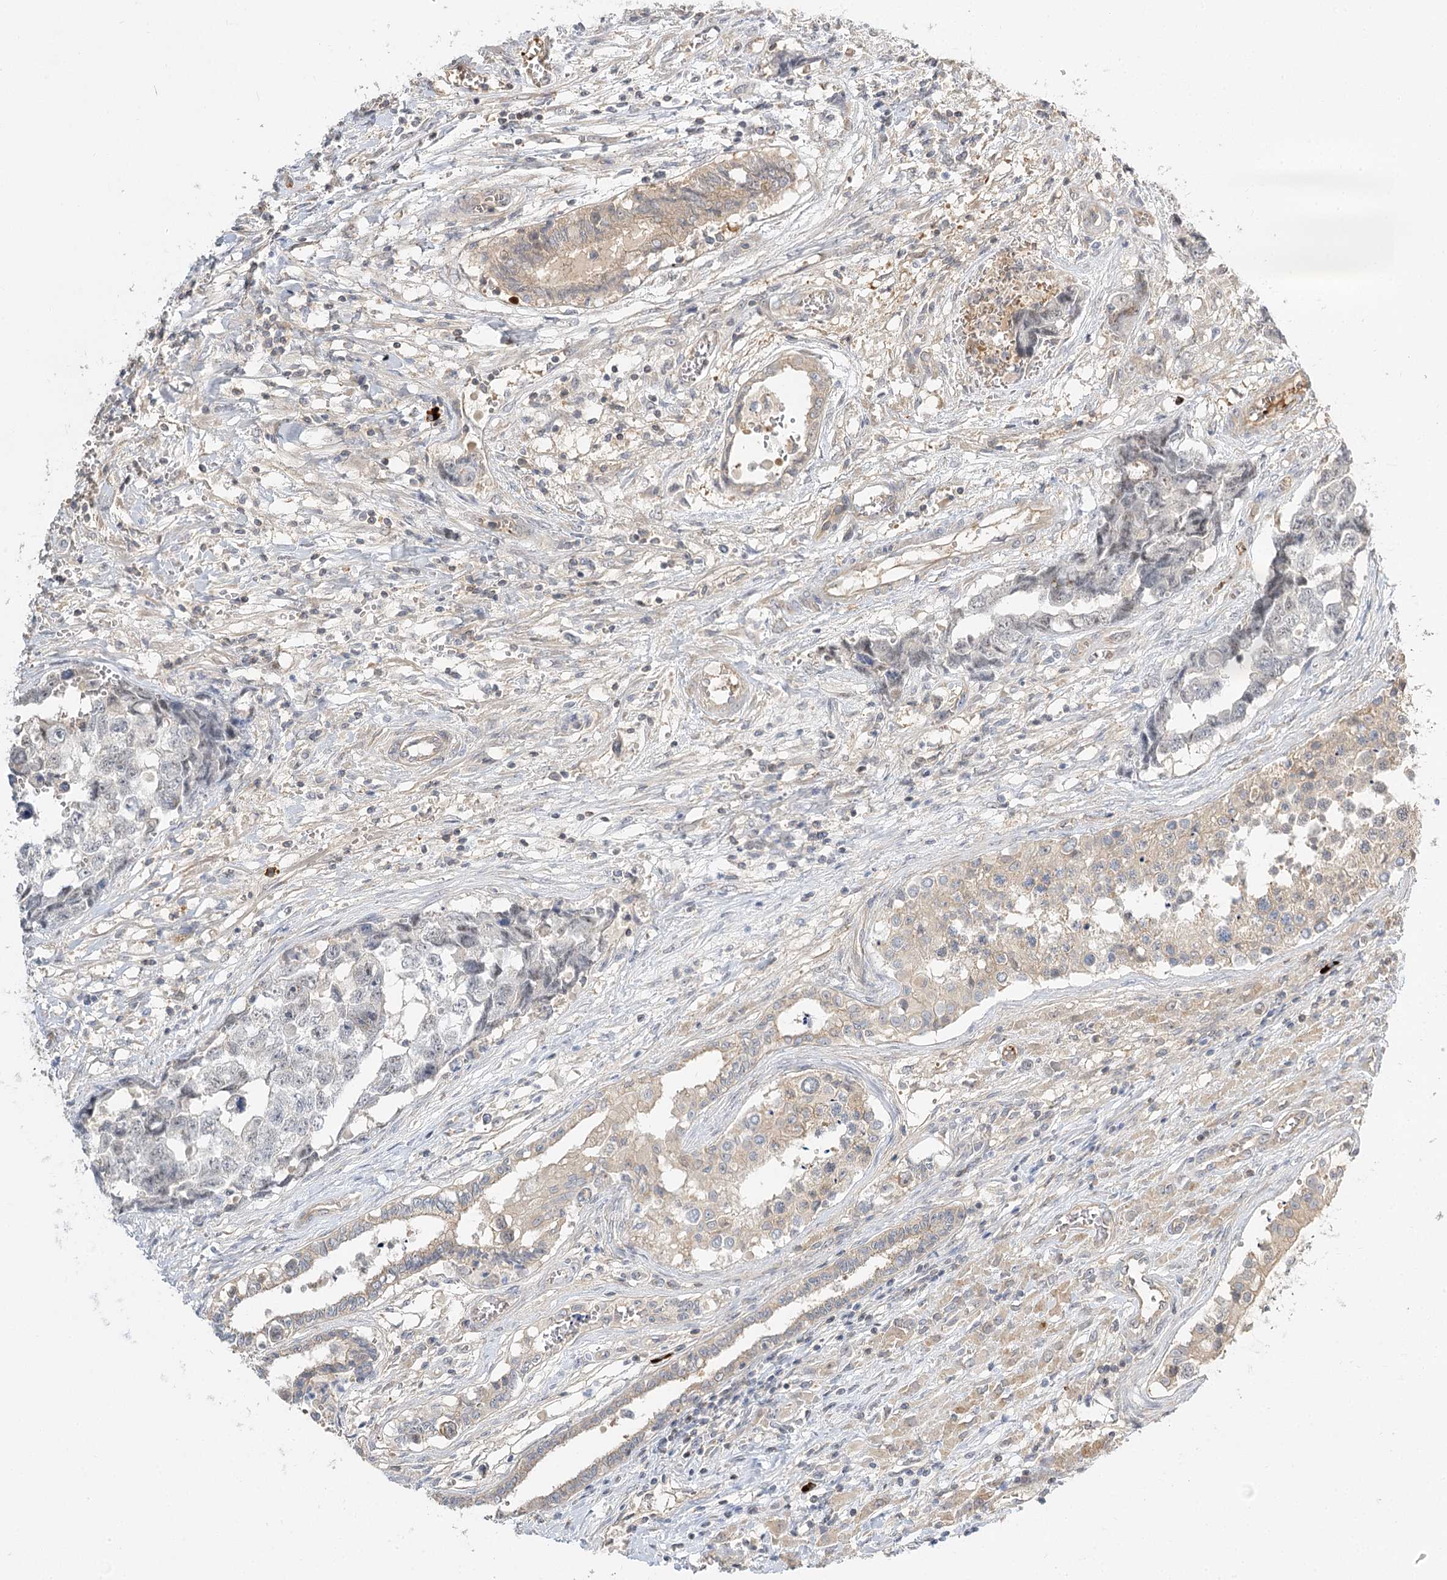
{"staining": {"intensity": "negative", "quantity": "none", "location": "none"}, "tissue": "testis cancer", "cell_type": "Tumor cells", "image_type": "cancer", "snomed": [{"axis": "morphology", "description": "Carcinoma, Embryonal, NOS"}, {"axis": "topography", "description": "Testis"}], "caption": "Image shows no significant protein positivity in tumor cells of embryonal carcinoma (testis).", "gene": "GUCY2C", "patient": {"sex": "male", "age": 31}}